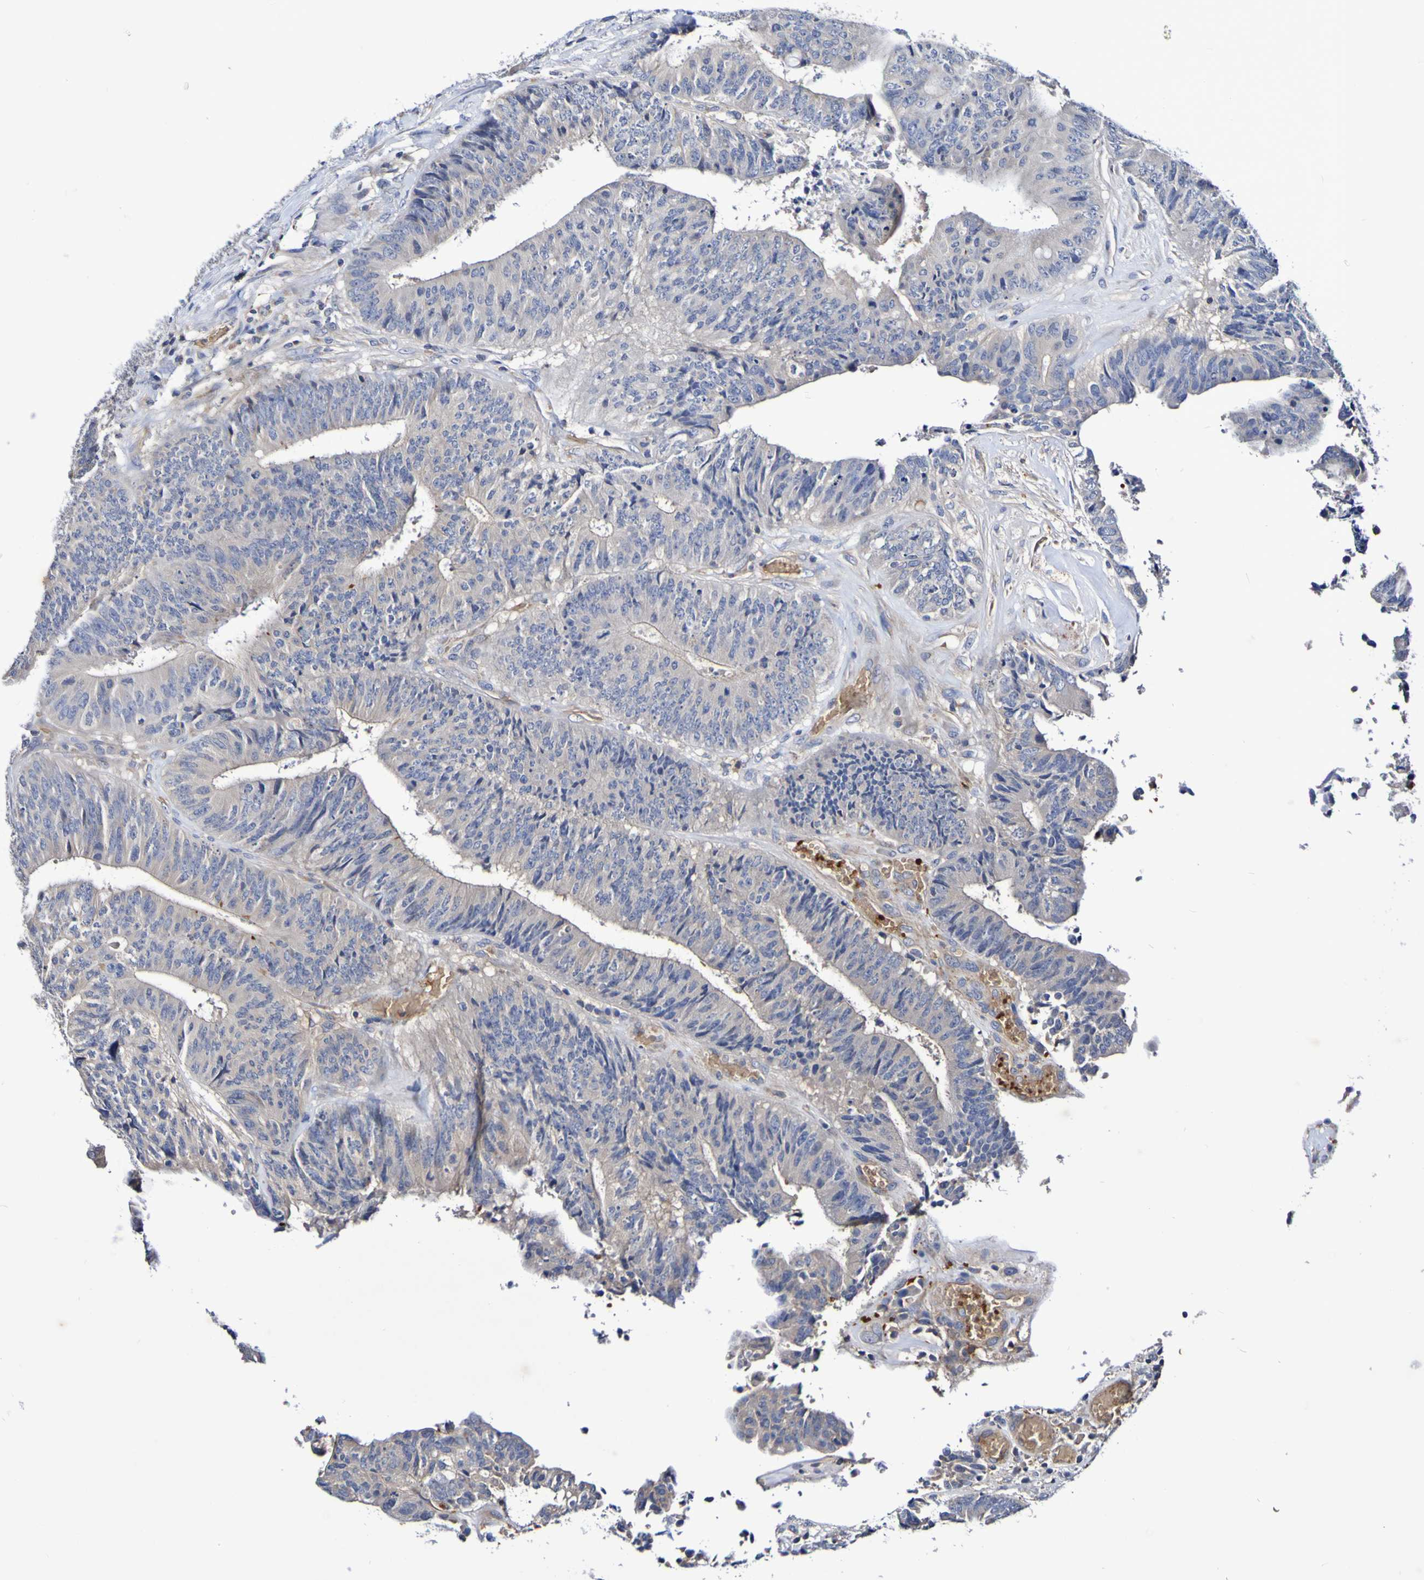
{"staining": {"intensity": "negative", "quantity": "none", "location": "none"}, "tissue": "colorectal cancer", "cell_type": "Tumor cells", "image_type": "cancer", "snomed": [{"axis": "morphology", "description": "Adenocarcinoma, NOS"}, {"axis": "topography", "description": "Rectum"}], "caption": "Tumor cells show no significant expression in colorectal adenocarcinoma. (DAB immunohistochemistry (IHC) visualized using brightfield microscopy, high magnification).", "gene": "WNT4", "patient": {"sex": "male", "age": 72}}